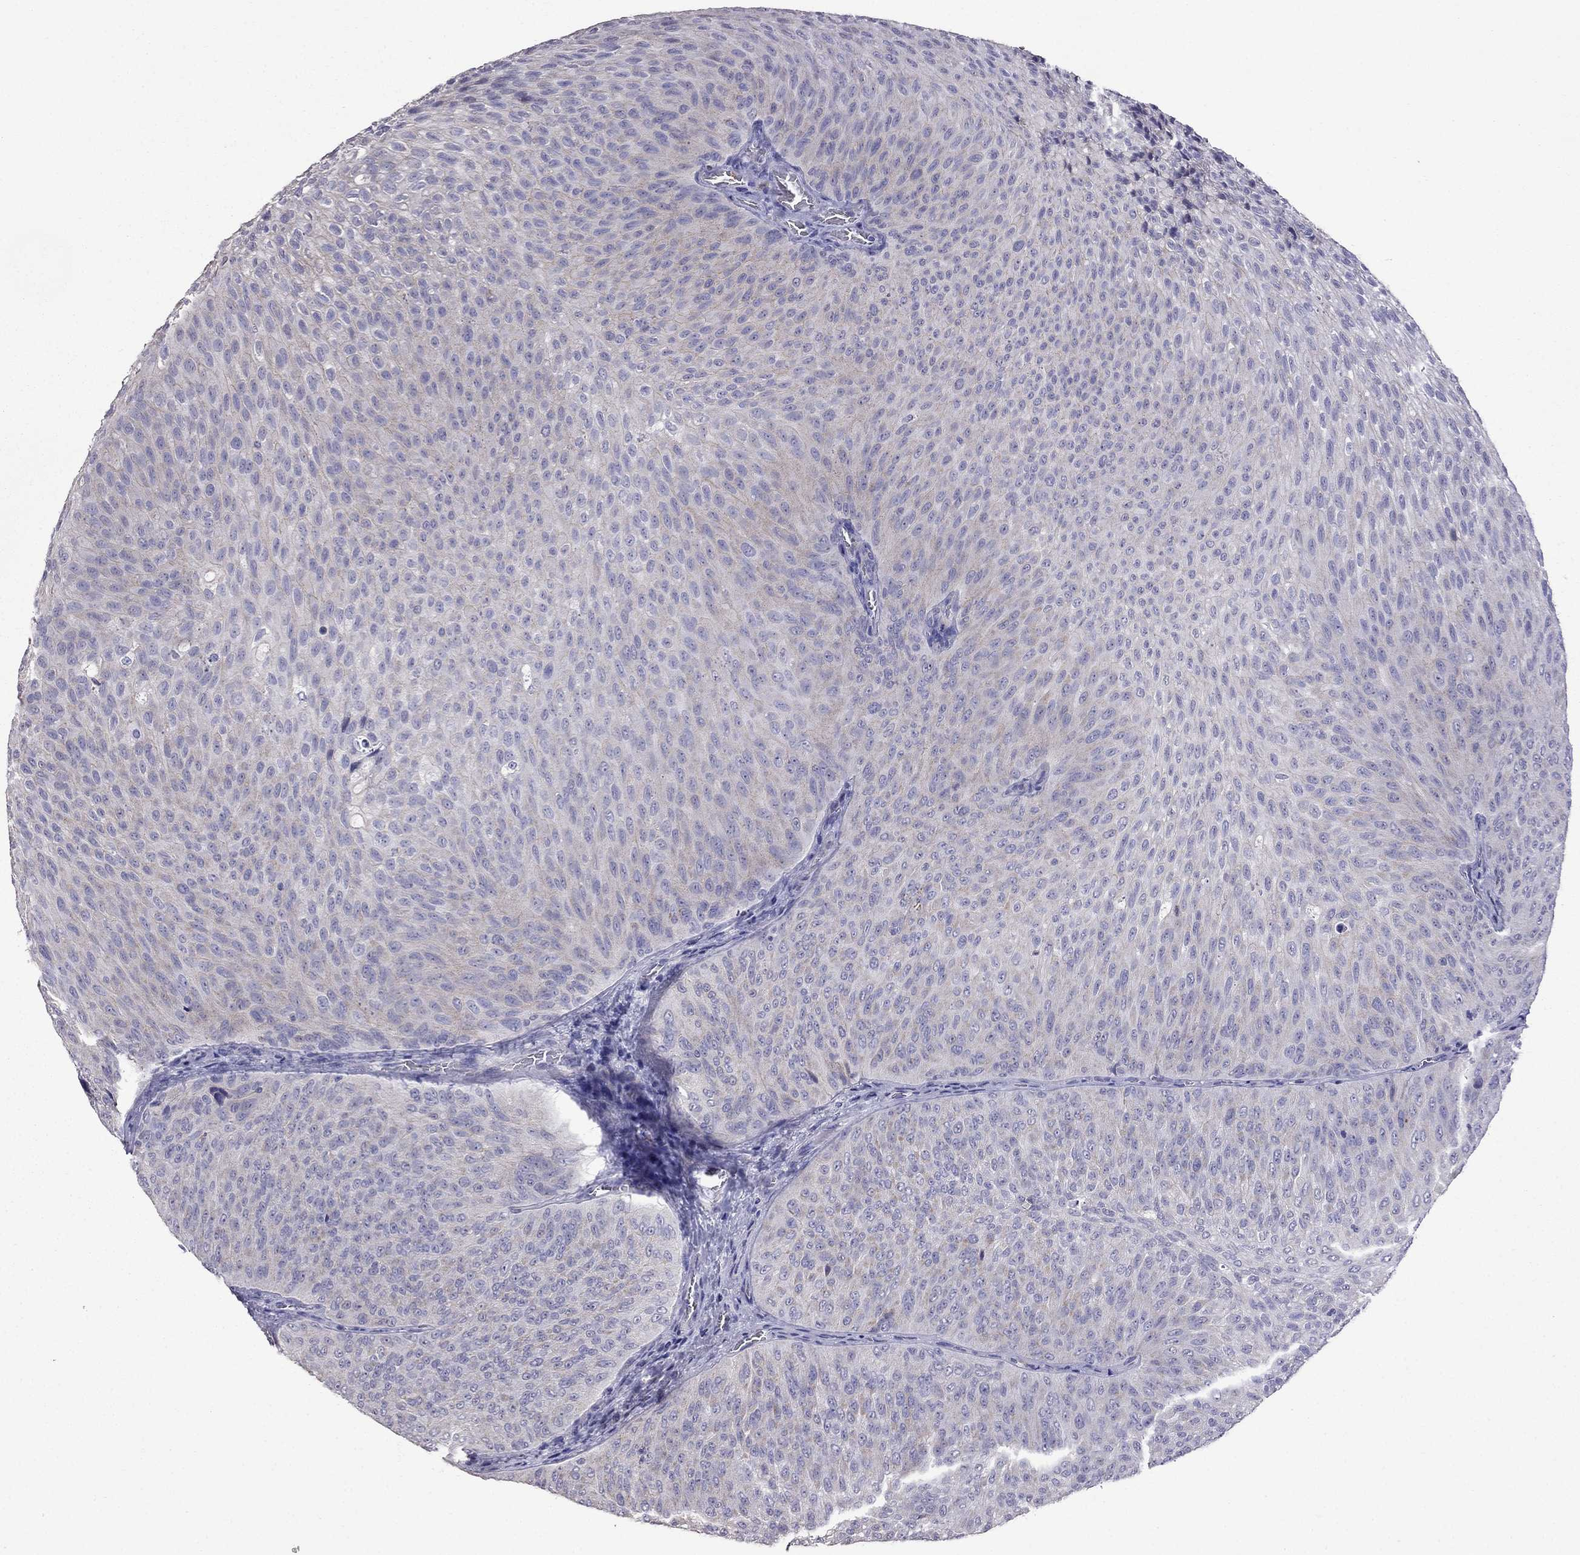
{"staining": {"intensity": "weak", "quantity": "<25%", "location": "cytoplasmic/membranous"}, "tissue": "urothelial cancer", "cell_type": "Tumor cells", "image_type": "cancer", "snomed": [{"axis": "morphology", "description": "Urothelial carcinoma, Low grade"}, {"axis": "topography", "description": "Urinary bladder"}], "caption": "Tumor cells are negative for brown protein staining in urothelial cancer.", "gene": "AK5", "patient": {"sex": "male", "age": 78}}